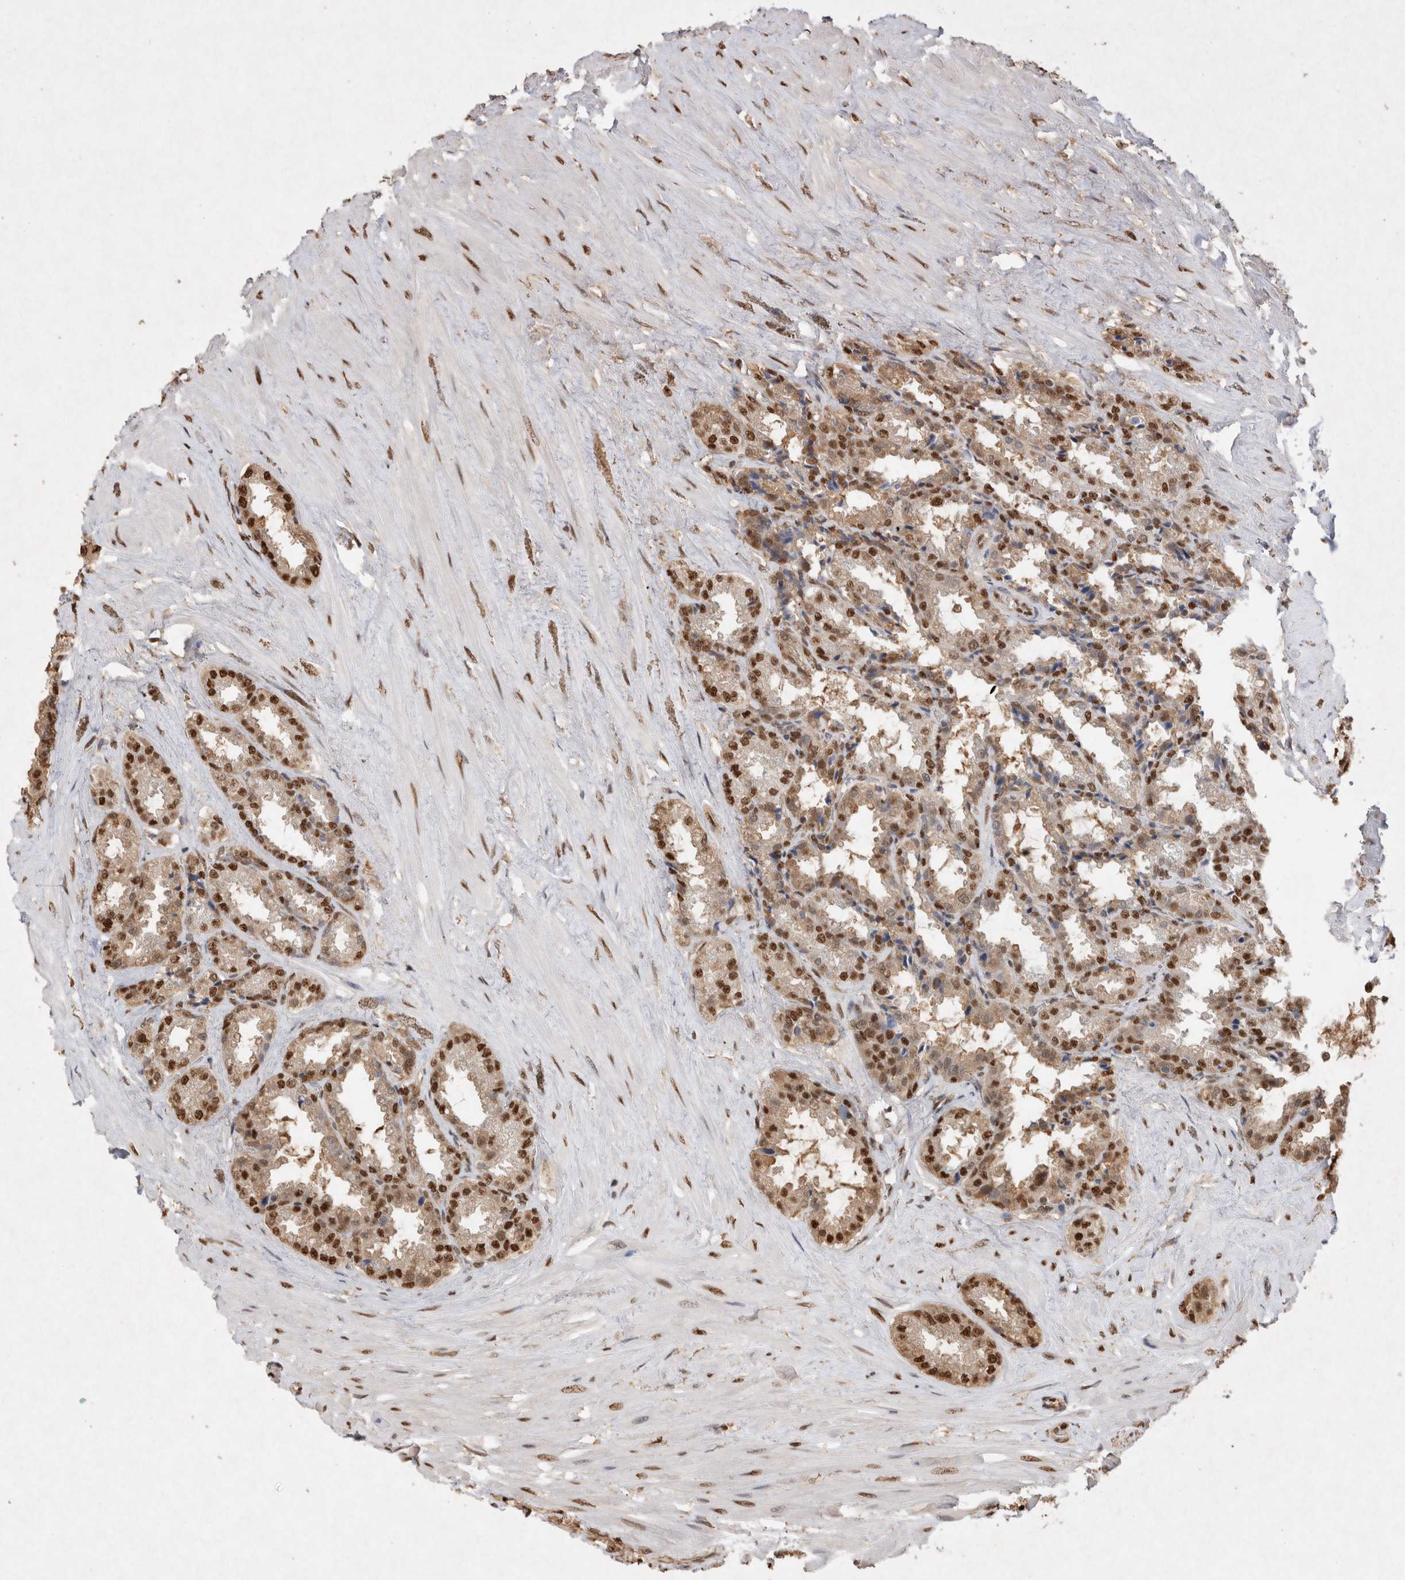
{"staining": {"intensity": "strong", "quantity": ">75%", "location": "nuclear"}, "tissue": "seminal vesicle", "cell_type": "Glandular cells", "image_type": "normal", "snomed": [{"axis": "morphology", "description": "Normal tissue, NOS"}, {"axis": "topography", "description": "Seminal veicle"}], "caption": "This is a histology image of IHC staining of benign seminal vesicle, which shows strong expression in the nuclear of glandular cells.", "gene": "HDGF", "patient": {"sex": "male", "age": 46}}